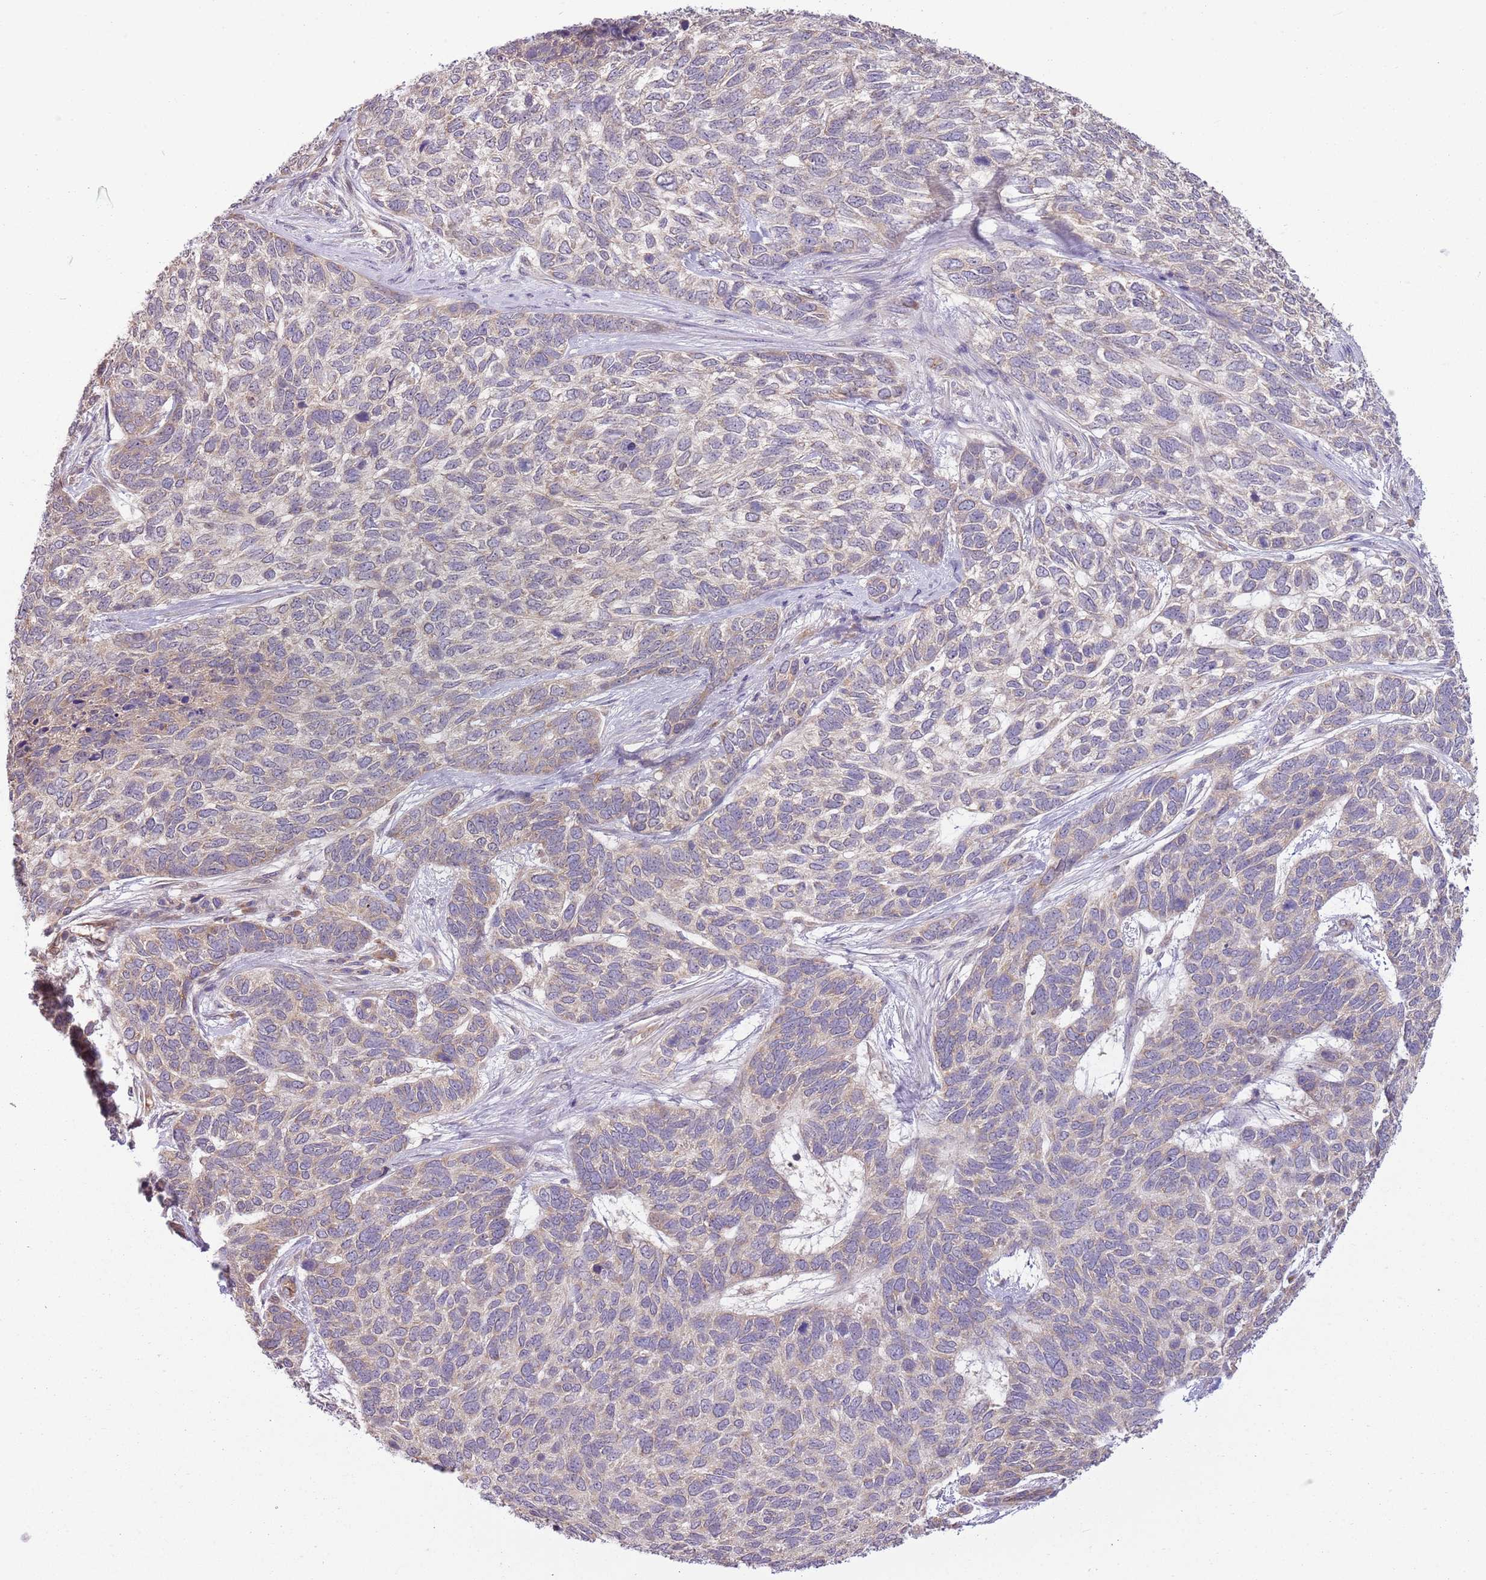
{"staining": {"intensity": "weak", "quantity": "<25%", "location": "cytoplasmic/membranous"}, "tissue": "skin cancer", "cell_type": "Tumor cells", "image_type": "cancer", "snomed": [{"axis": "morphology", "description": "Basal cell carcinoma"}, {"axis": "topography", "description": "Skin"}], "caption": "High power microscopy photomicrograph of an immunohistochemistry photomicrograph of skin basal cell carcinoma, revealing no significant positivity in tumor cells. (Stains: DAB (3,3'-diaminobenzidine) IHC with hematoxylin counter stain, Microscopy: brightfield microscopy at high magnification).", "gene": "SKOR2", "patient": {"sex": "female", "age": 65}}